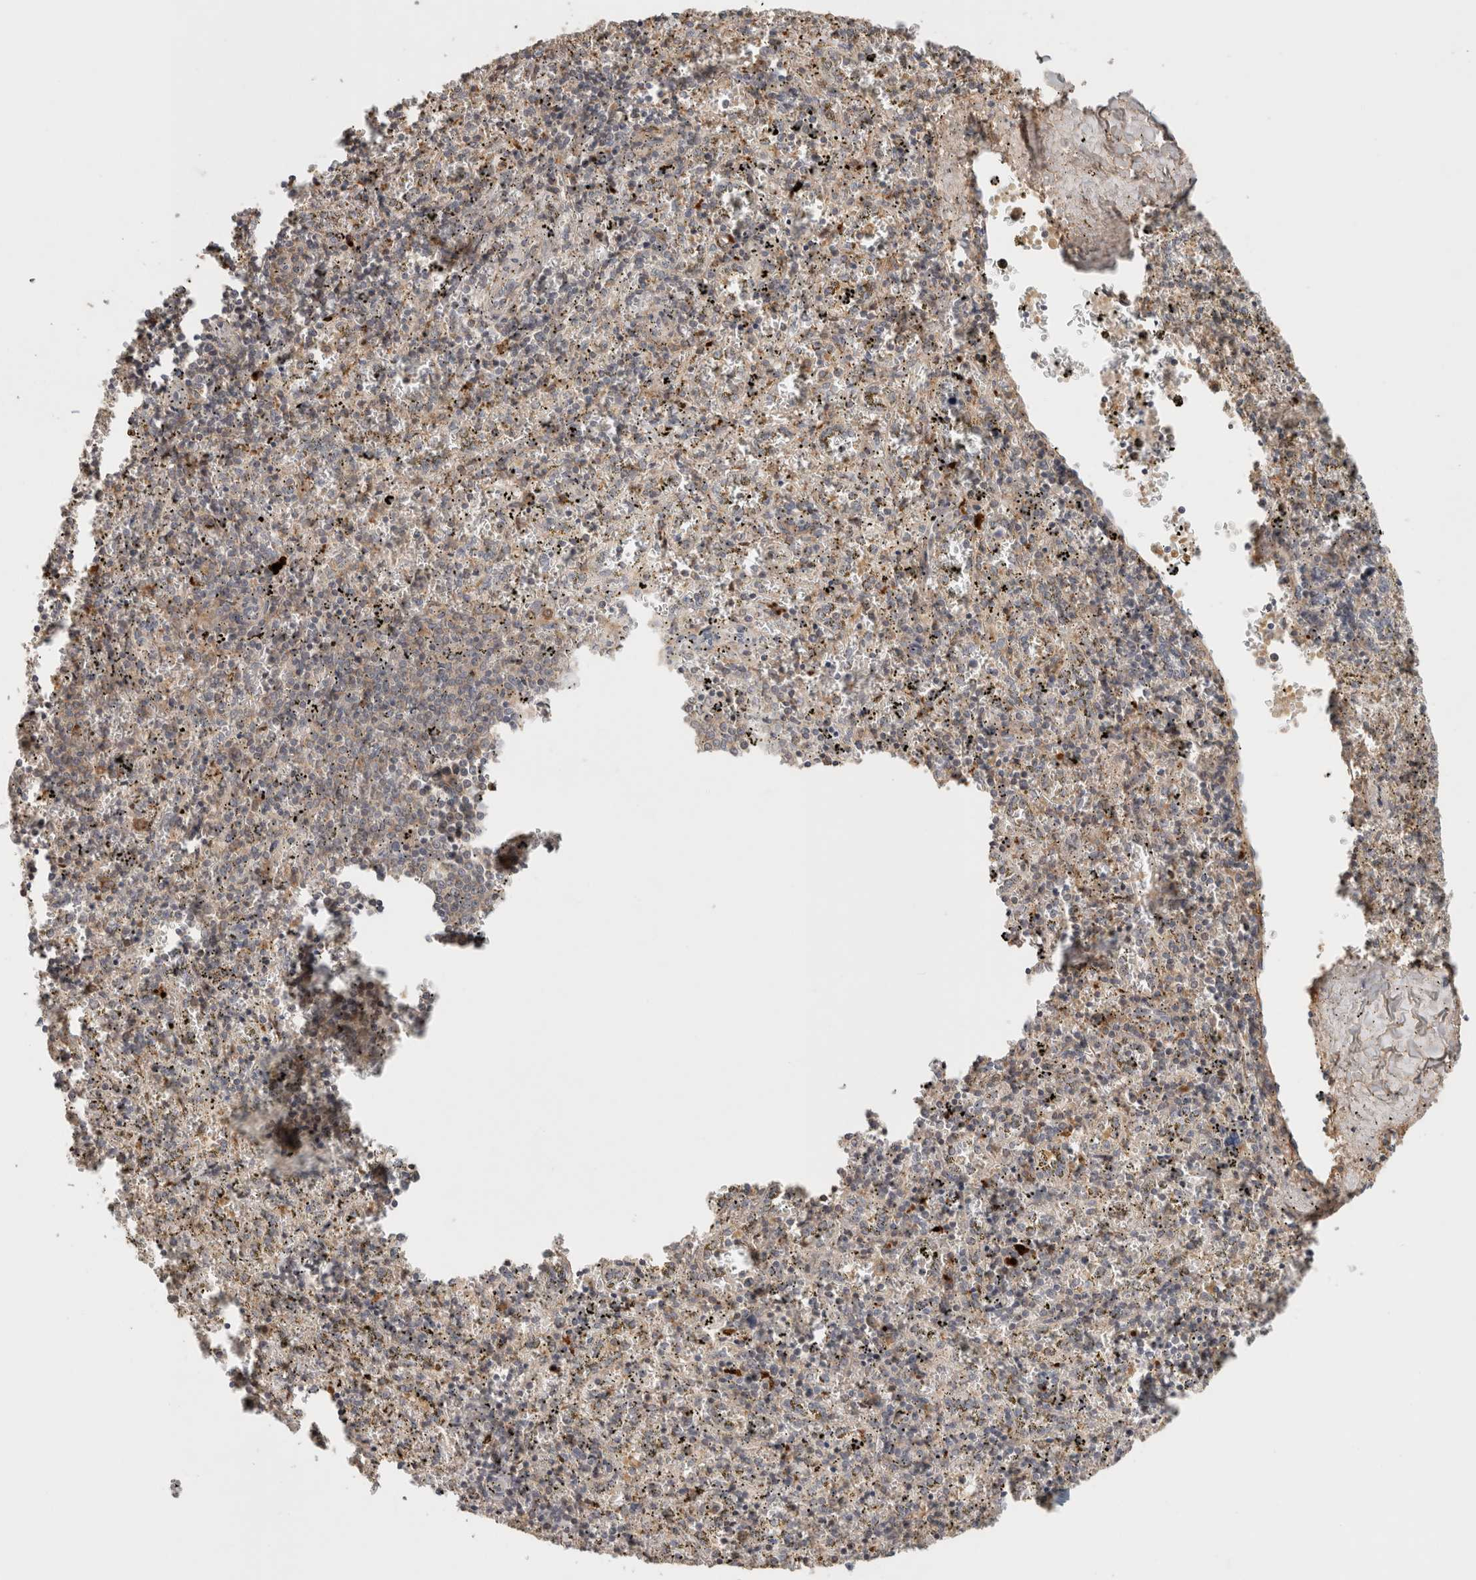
{"staining": {"intensity": "weak", "quantity": "<25%", "location": "cytoplasmic/membranous"}, "tissue": "spleen", "cell_type": "Cells in red pulp", "image_type": "normal", "snomed": [{"axis": "morphology", "description": "Normal tissue, NOS"}, {"axis": "topography", "description": "Spleen"}], "caption": "The photomicrograph exhibits no significant staining in cells in red pulp of spleen.", "gene": "HSPG2", "patient": {"sex": "male", "age": 11}}